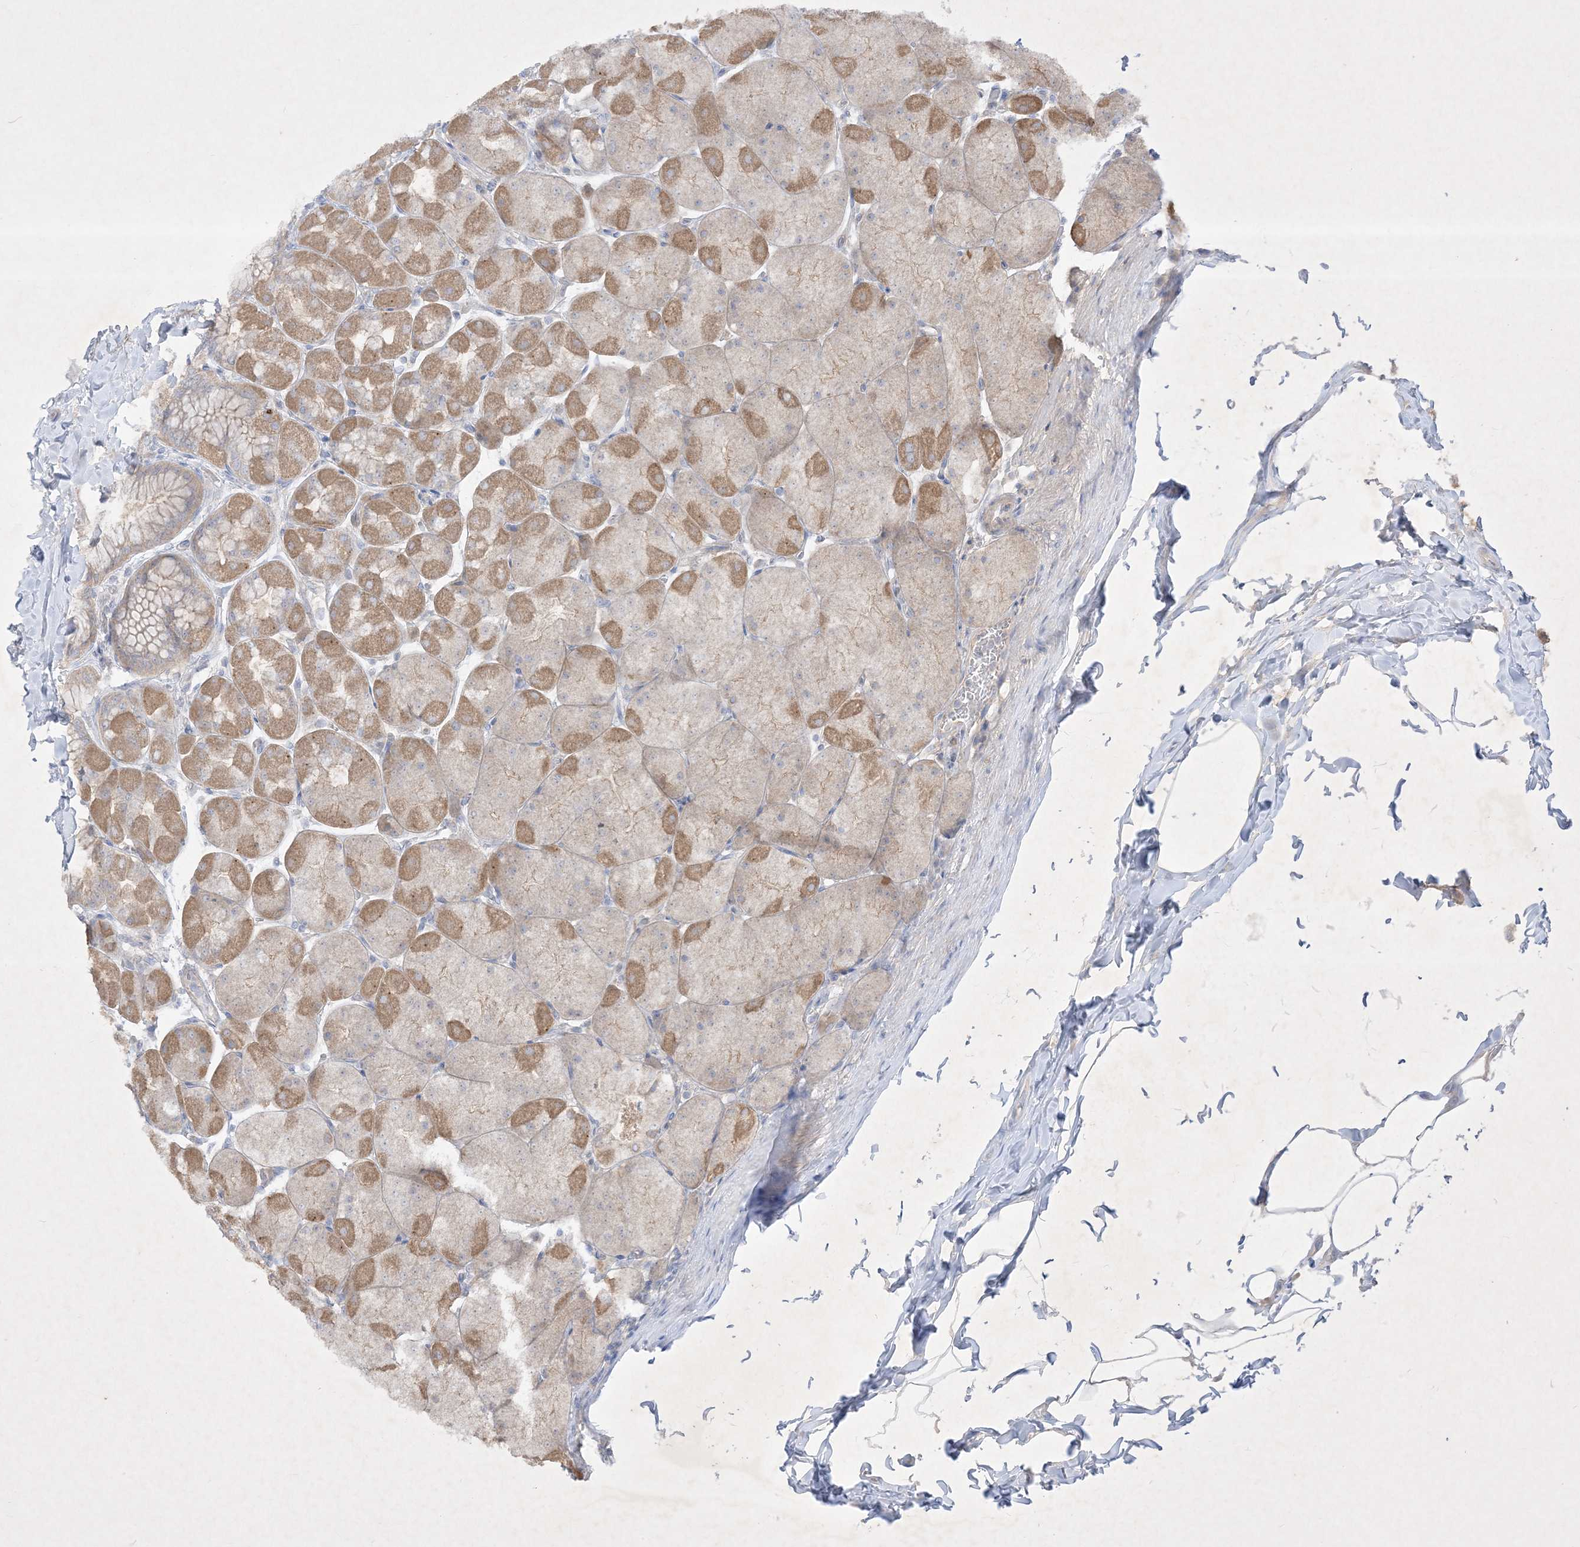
{"staining": {"intensity": "moderate", "quantity": "25%-75%", "location": "cytoplasmic/membranous"}, "tissue": "stomach", "cell_type": "Glandular cells", "image_type": "normal", "snomed": [{"axis": "morphology", "description": "Normal tissue, NOS"}, {"axis": "topography", "description": "Stomach, upper"}], "caption": "Stomach was stained to show a protein in brown. There is medium levels of moderate cytoplasmic/membranous positivity in approximately 25%-75% of glandular cells. (Stains: DAB (3,3'-diaminobenzidine) in brown, nuclei in blue, Microscopy: brightfield microscopy at high magnification).", "gene": "PLEKHA3", "patient": {"sex": "female", "age": 56}}